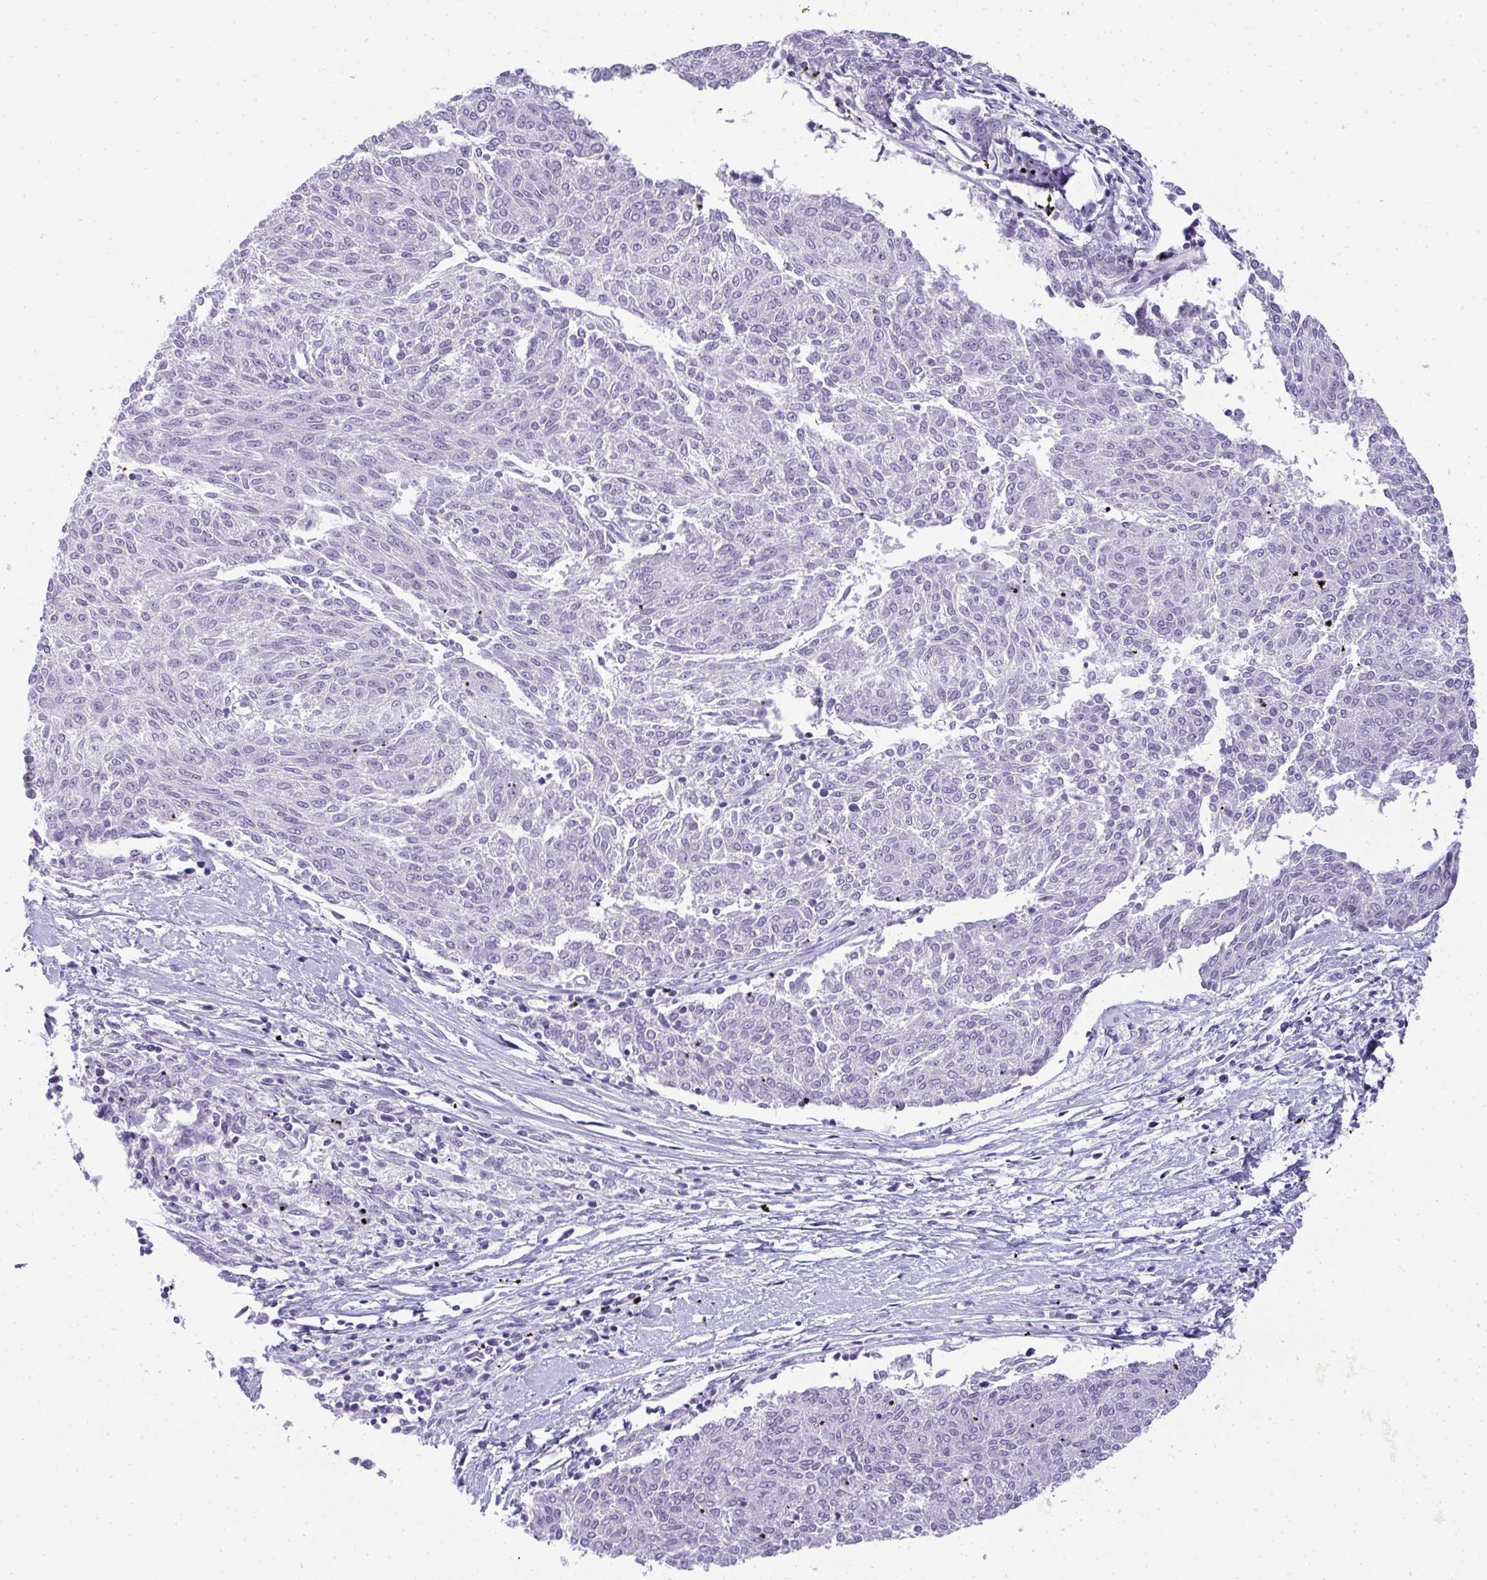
{"staining": {"intensity": "negative", "quantity": "none", "location": "none"}, "tissue": "melanoma", "cell_type": "Tumor cells", "image_type": "cancer", "snomed": [{"axis": "morphology", "description": "Malignant melanoma, NOS"}, {"axis": "topography", "description": "Skin"}], "caption": "Immunohistochemistry image of human melanoma stained for a protein (brown), which reveals no positivity in tumor cells.", "gene": "PLA2G1B", "patient": {"sex": "female", "age": 72}}